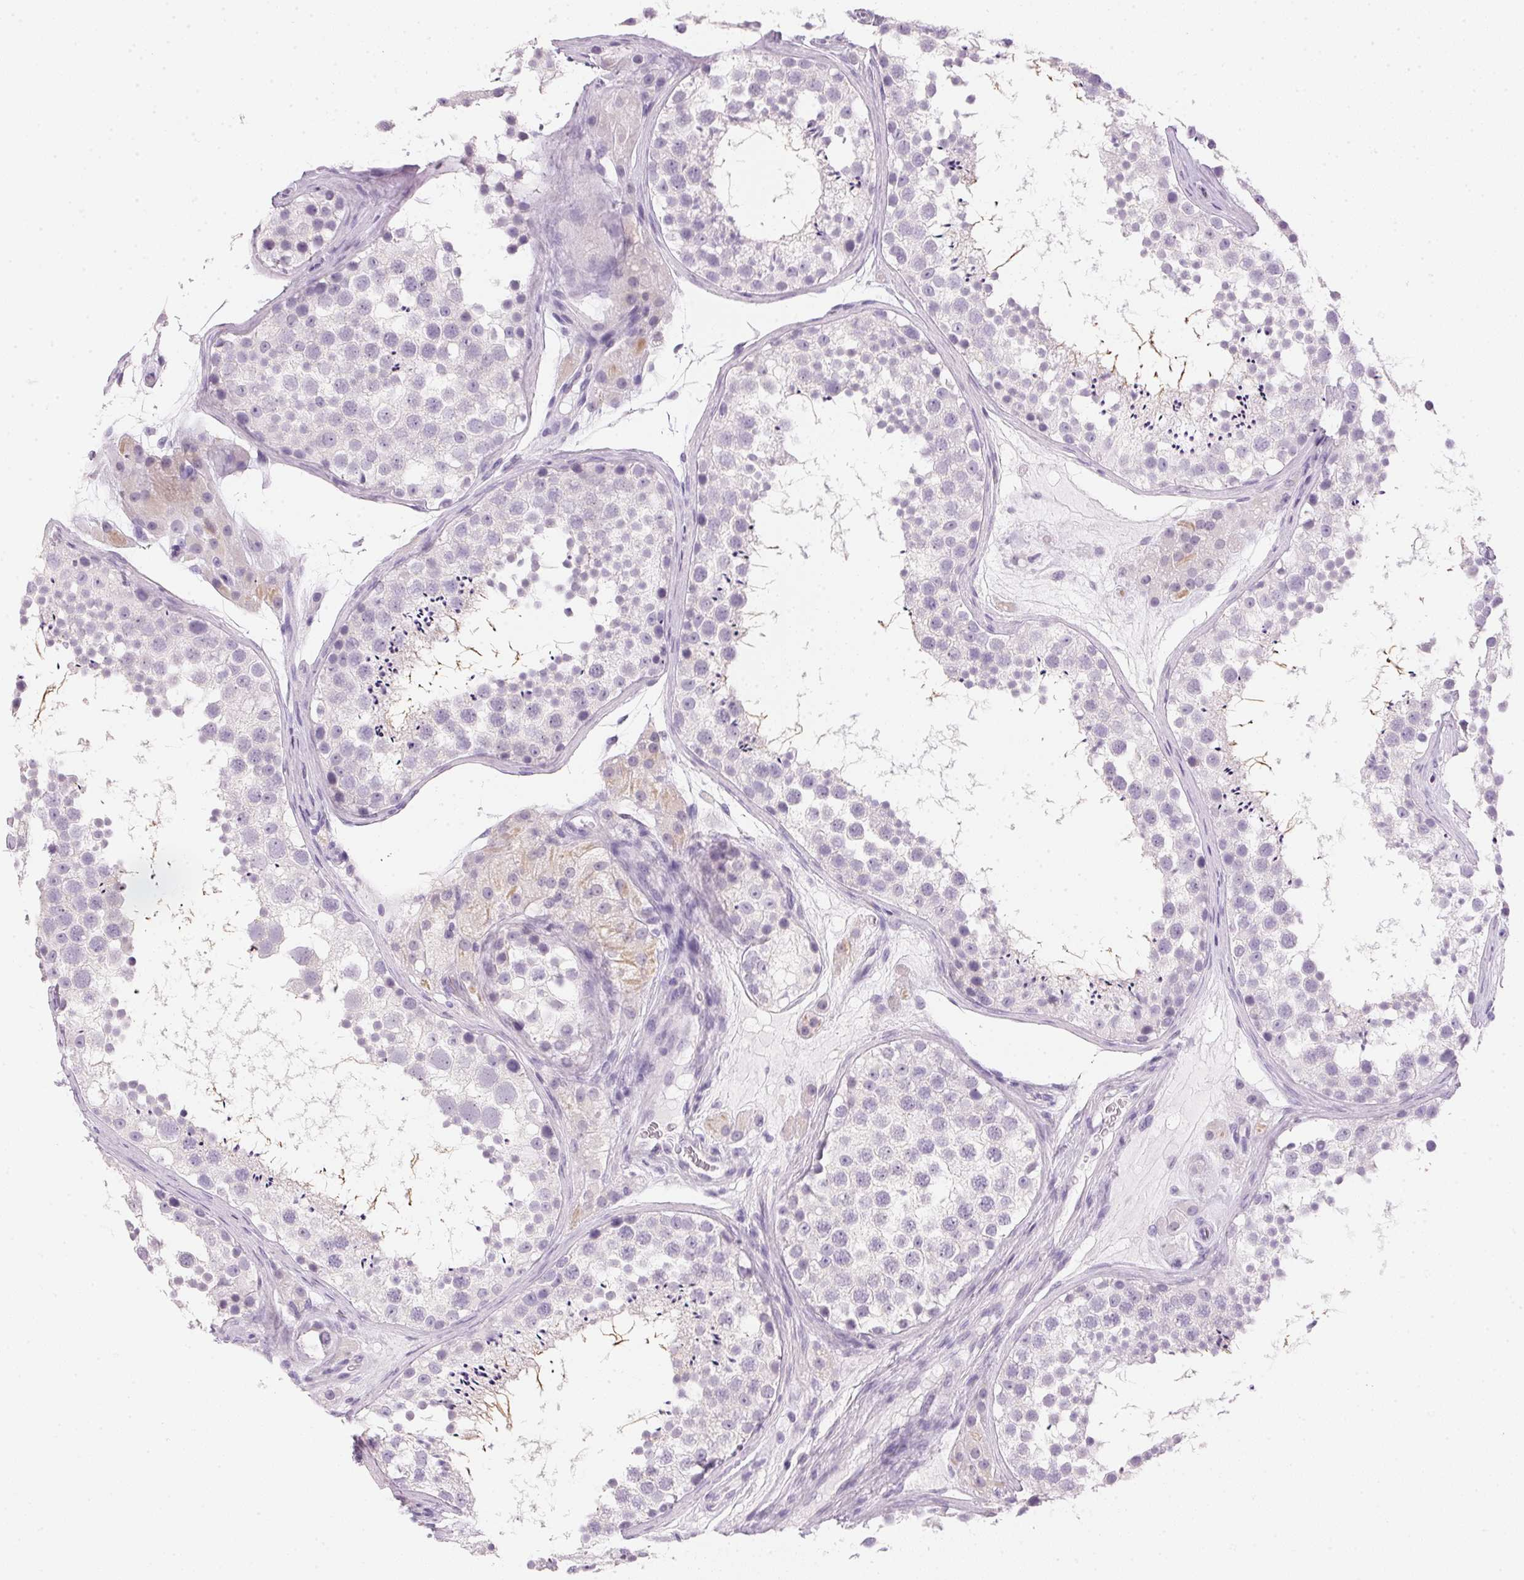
{"staining": {"intensity": "weak", "quantity": "<25%", "location": "cytoplasmic/membranous"}, "tissue": "testis", "cell_type": "Cells in seminiferous ducts", "image_type": "normal", "snomed": [{"axis": "morphology", "description": "Normal tissue, NOS"}, {"axis": "topography", "description": "Testis"}], "caption": "This image is of unremarkable testis stained with immunohistochemistry (IHC) to label a protein in brown with the nuclei are counter-stained blue. There is no staining in cells in seminiferous ducts.", "gene": "IGFBP1", "patient": {"sex": "male", "age": 41}}